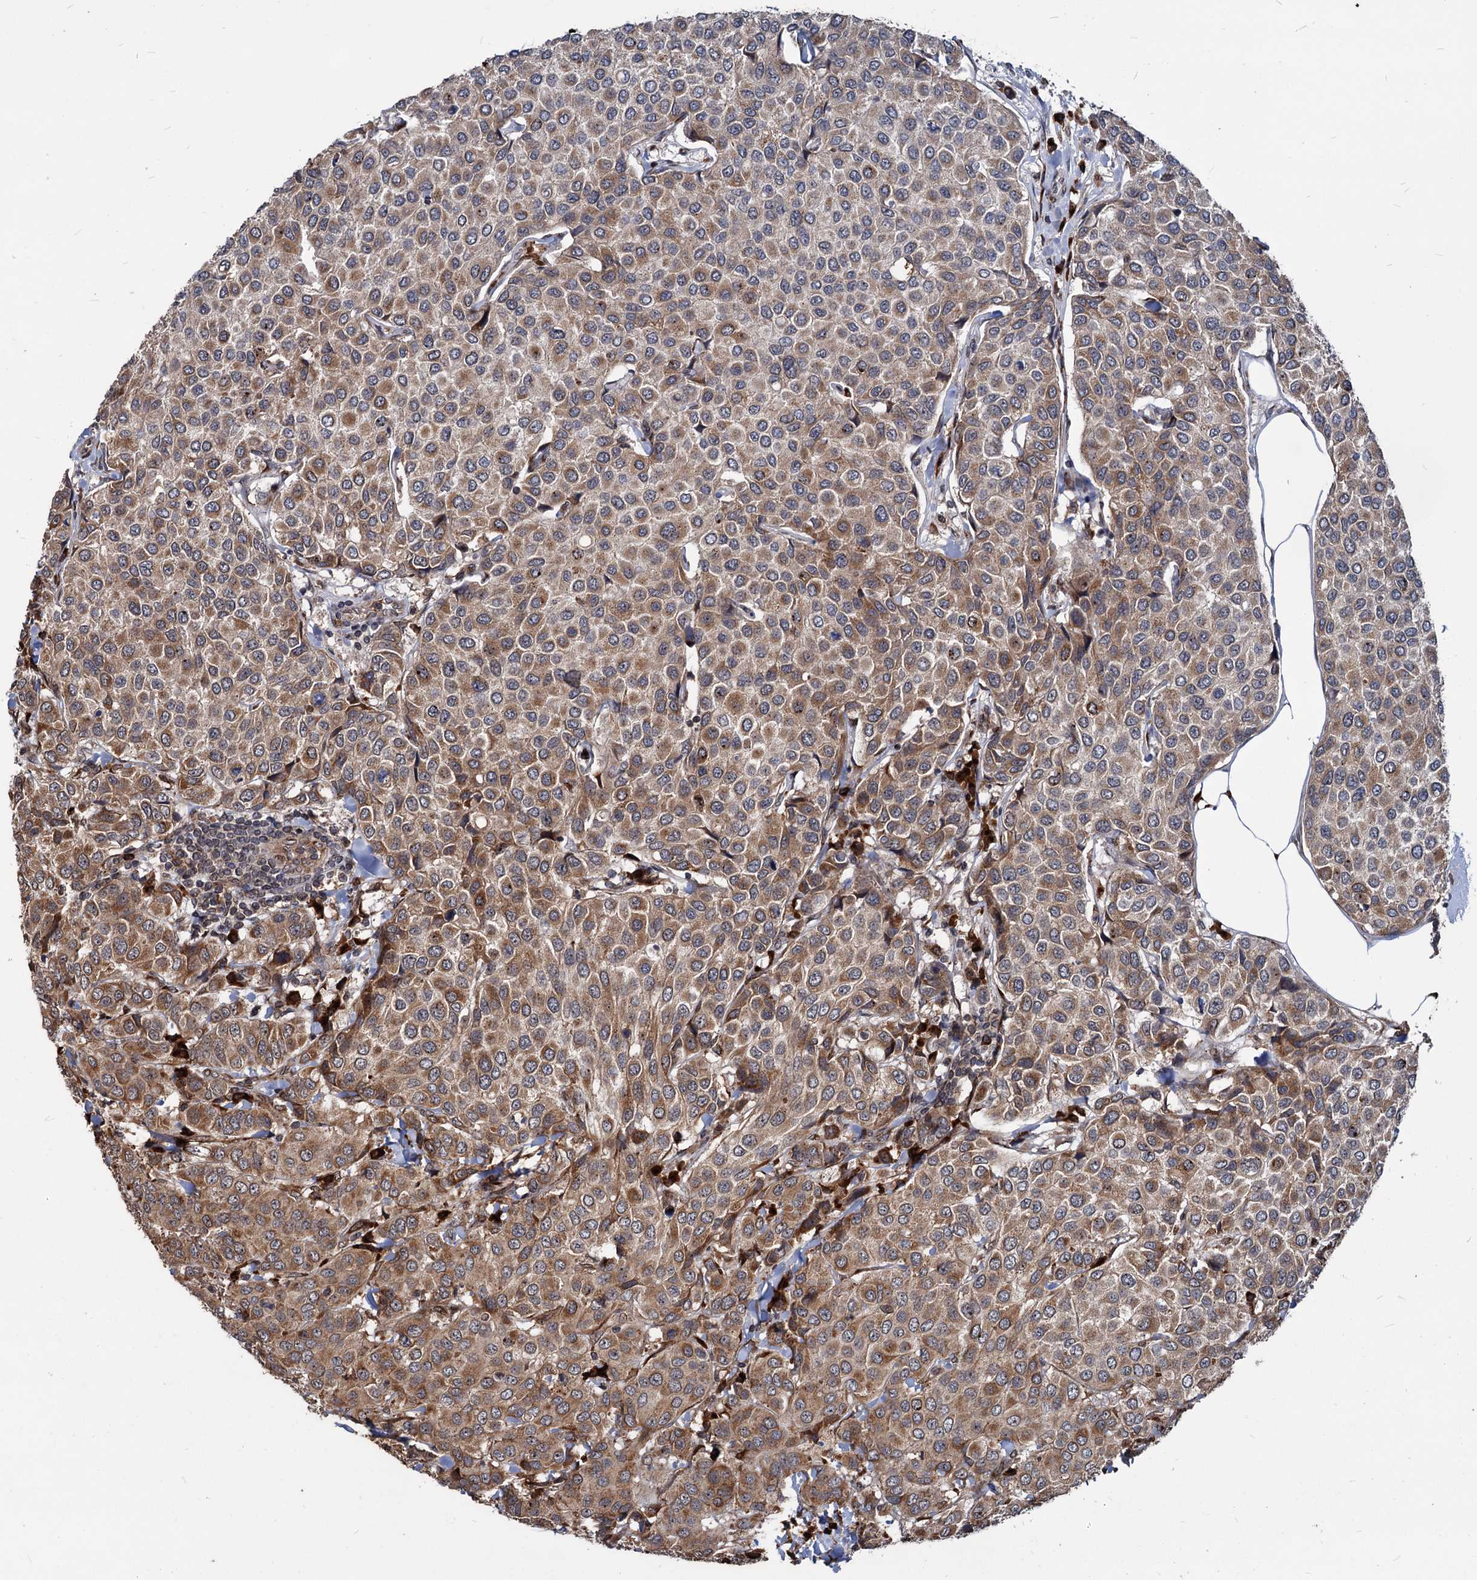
{"staining": {"intensity": "moderate", "quantity": "25%-75%", "location": "cytoplasmic/membranous"}, "tissue": "breast cancer", "cell_type": "Tumor cells", "image_type": "cancer", "snomed": [{"axis": "morphology", "description": "Duct carcinoma"}, {"axis": "topography", "description": "Breast"}], "caption": "The immunohistochemical stain shows moderate cytoplasmic/membranous expression in tumor cells of breast cancer (intraductal carcinoma) tissue.", "gene": "SAAL1", "patient": {"sex": "female", "age": 55}}